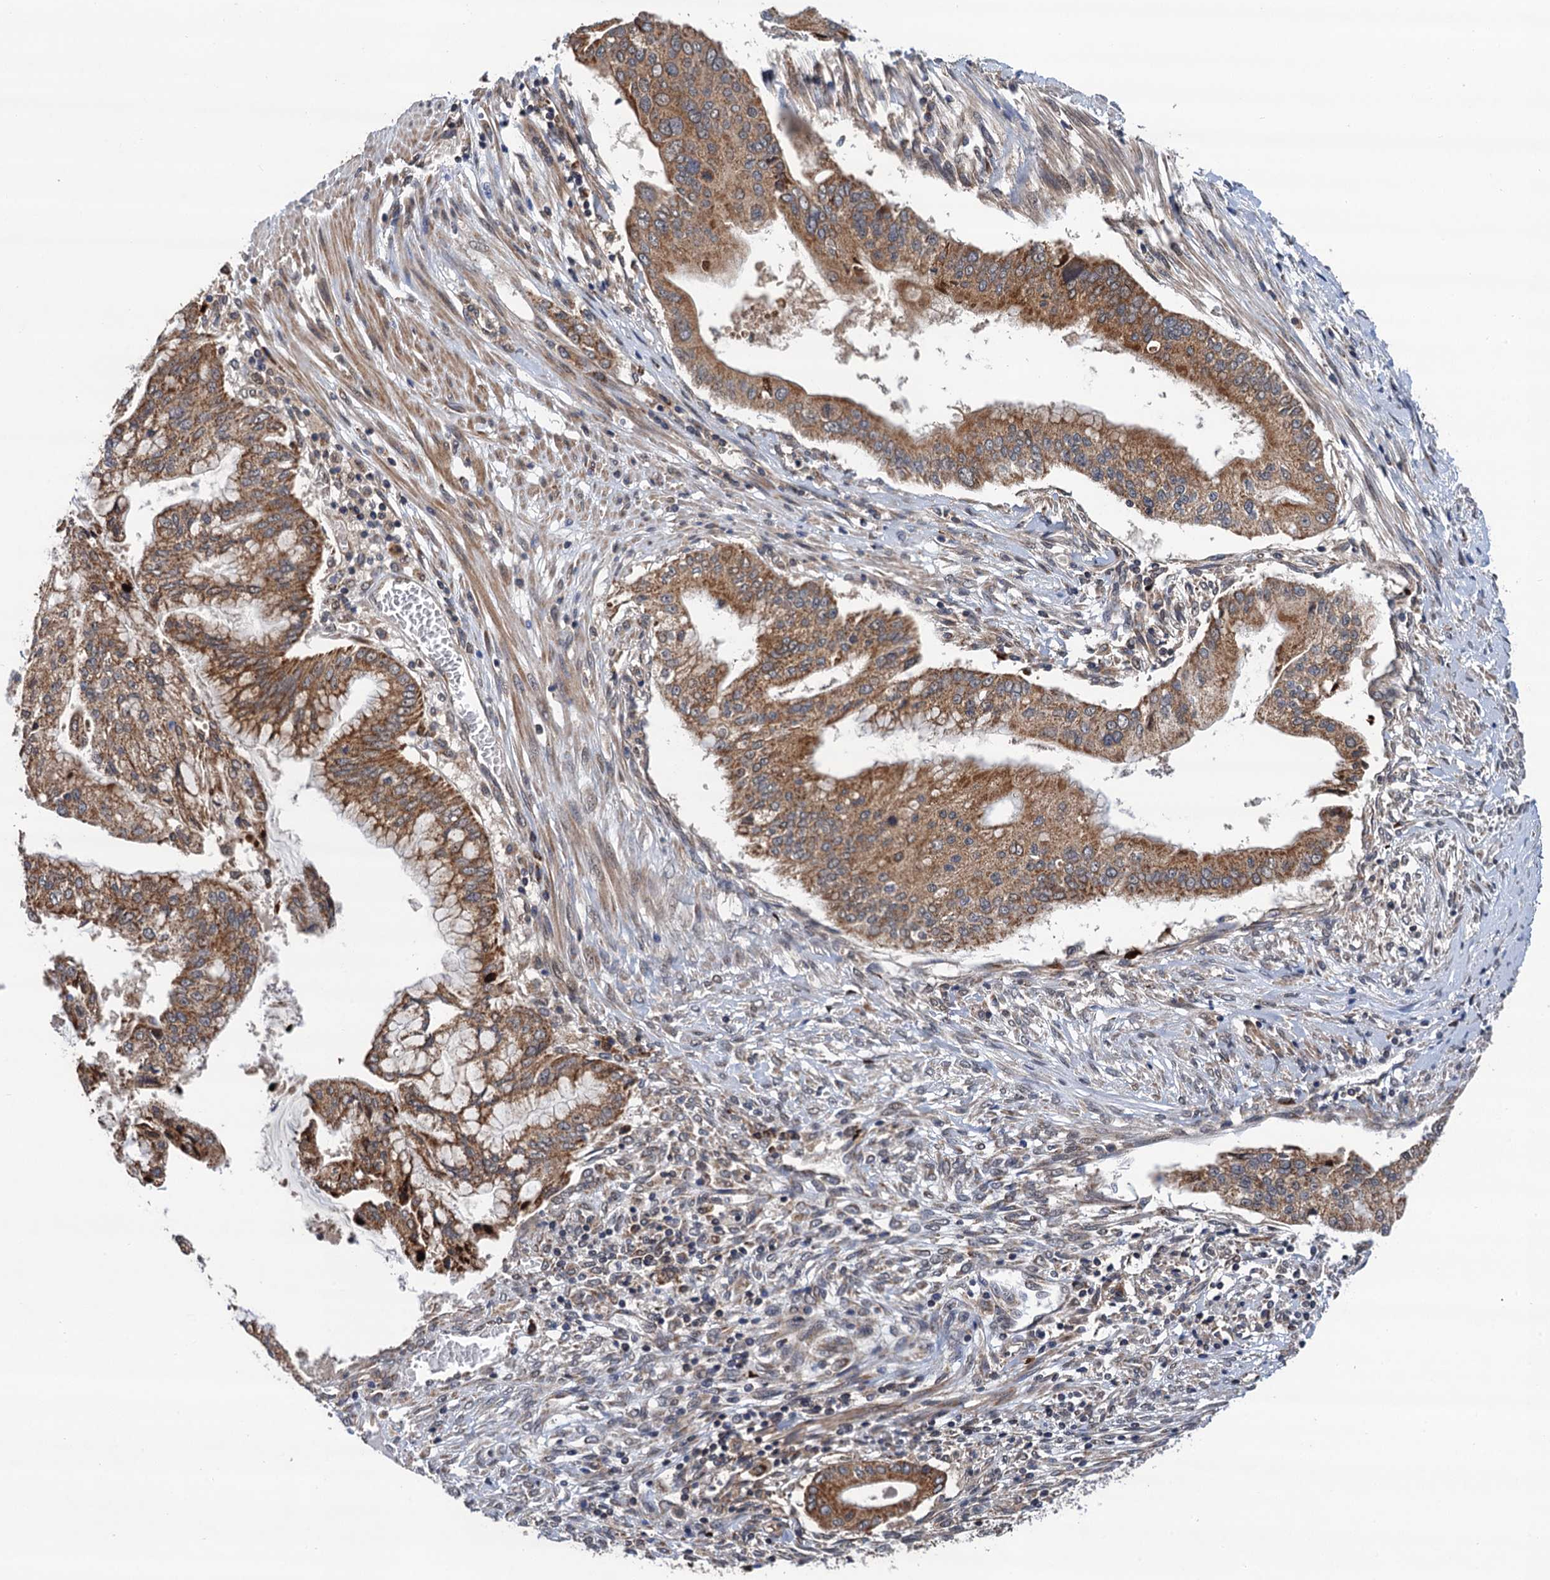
{"staining": {"intensity": "moderate", "quantity": ">75%", "location": "cytoplasmic/membranous"}, "tissue": "pancreatic cancer", "cell_type": "Tumor cells", "image_type": "cancer", "snomed": [{"axis": "morphology", "description": "Adenocarcinoma, NOS"}, {"axis": "topography", "description": "Pancreas"}], "caption": "Immunohistochemical staining of adenocarcinoma (pancreatic) demonstrates moderate cytoplasmic/membranous protein staining in approximately >75% of tumor cells.", "gene": "CMPK2", "patient": {"sex": "male", "age": 46}}